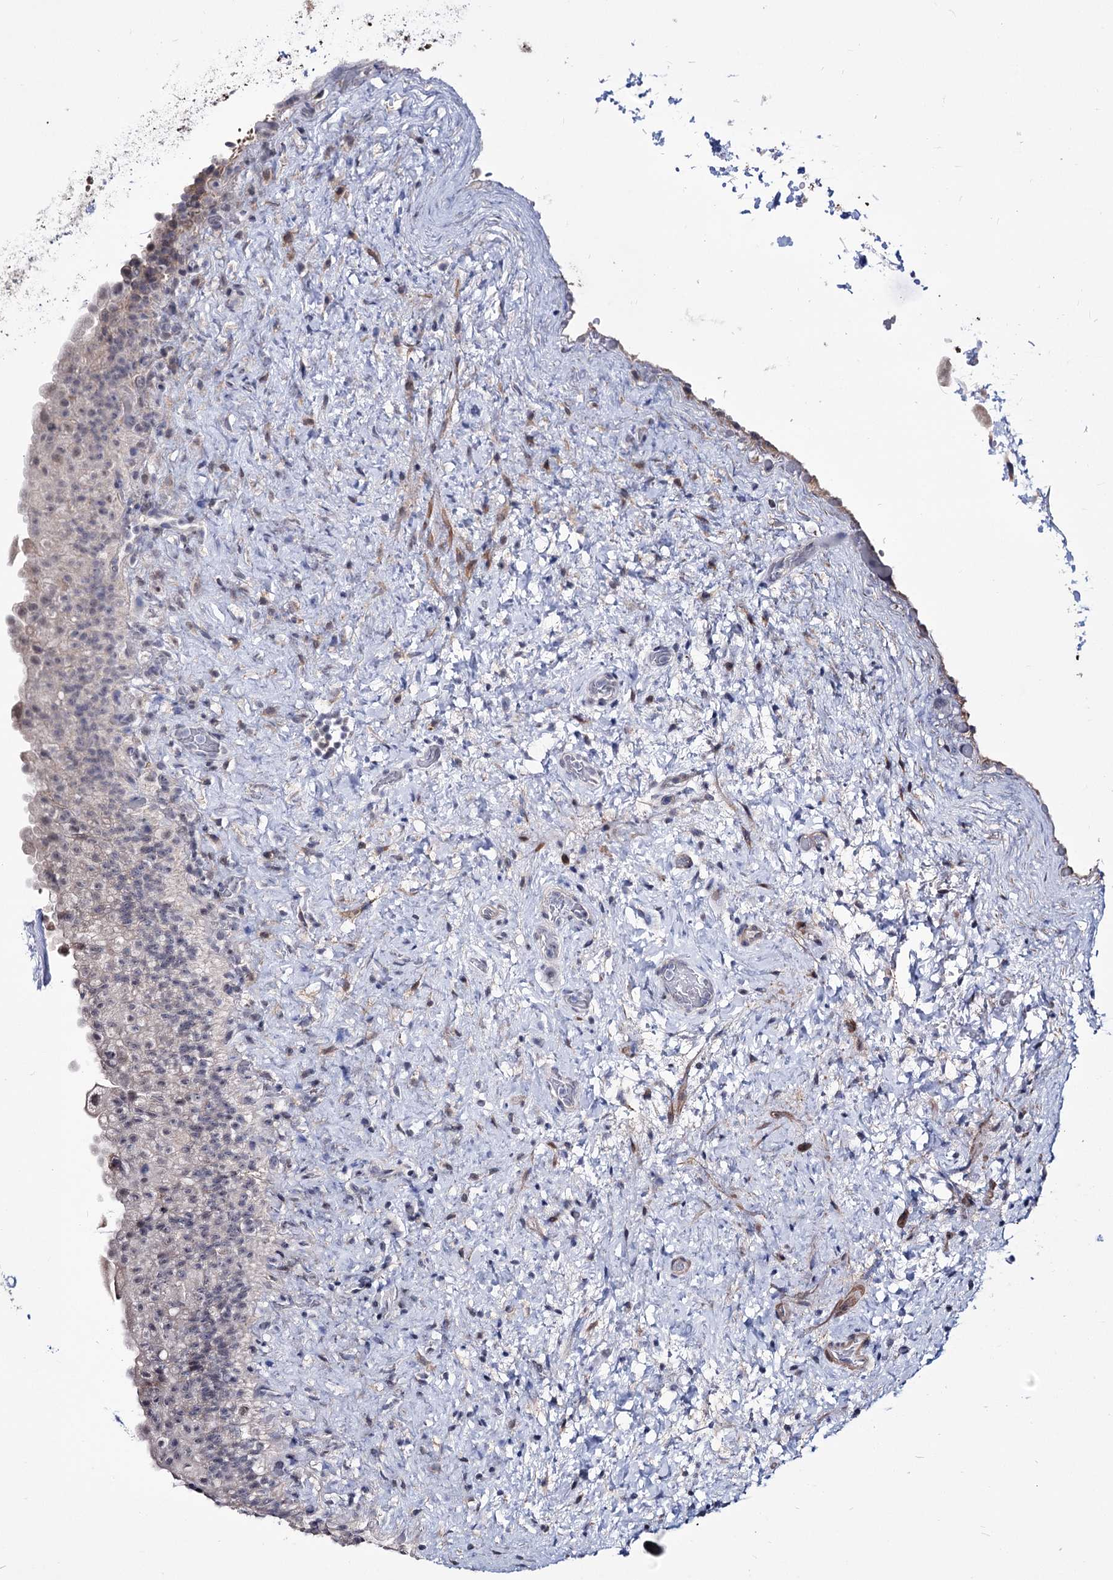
{"staining": {"intensity": "weak", "quantity": "<25%", "location": "cytoplasmic/membranous"}, "tissue": "urinary bladder", "cell_type": "Urothelial cells", "image_type": "normal", "snomed": [{"axis": "morphology", "description": "Normal tissue, NOS"}, {"axis": "topography", "description": "Urinary bladder"}], "caption": "Urinary bladder stained for a protein using IHC displays no staining urothelial cells.", "gene": "PPRC1", "patient": {"sex": "female", "age": 27}}